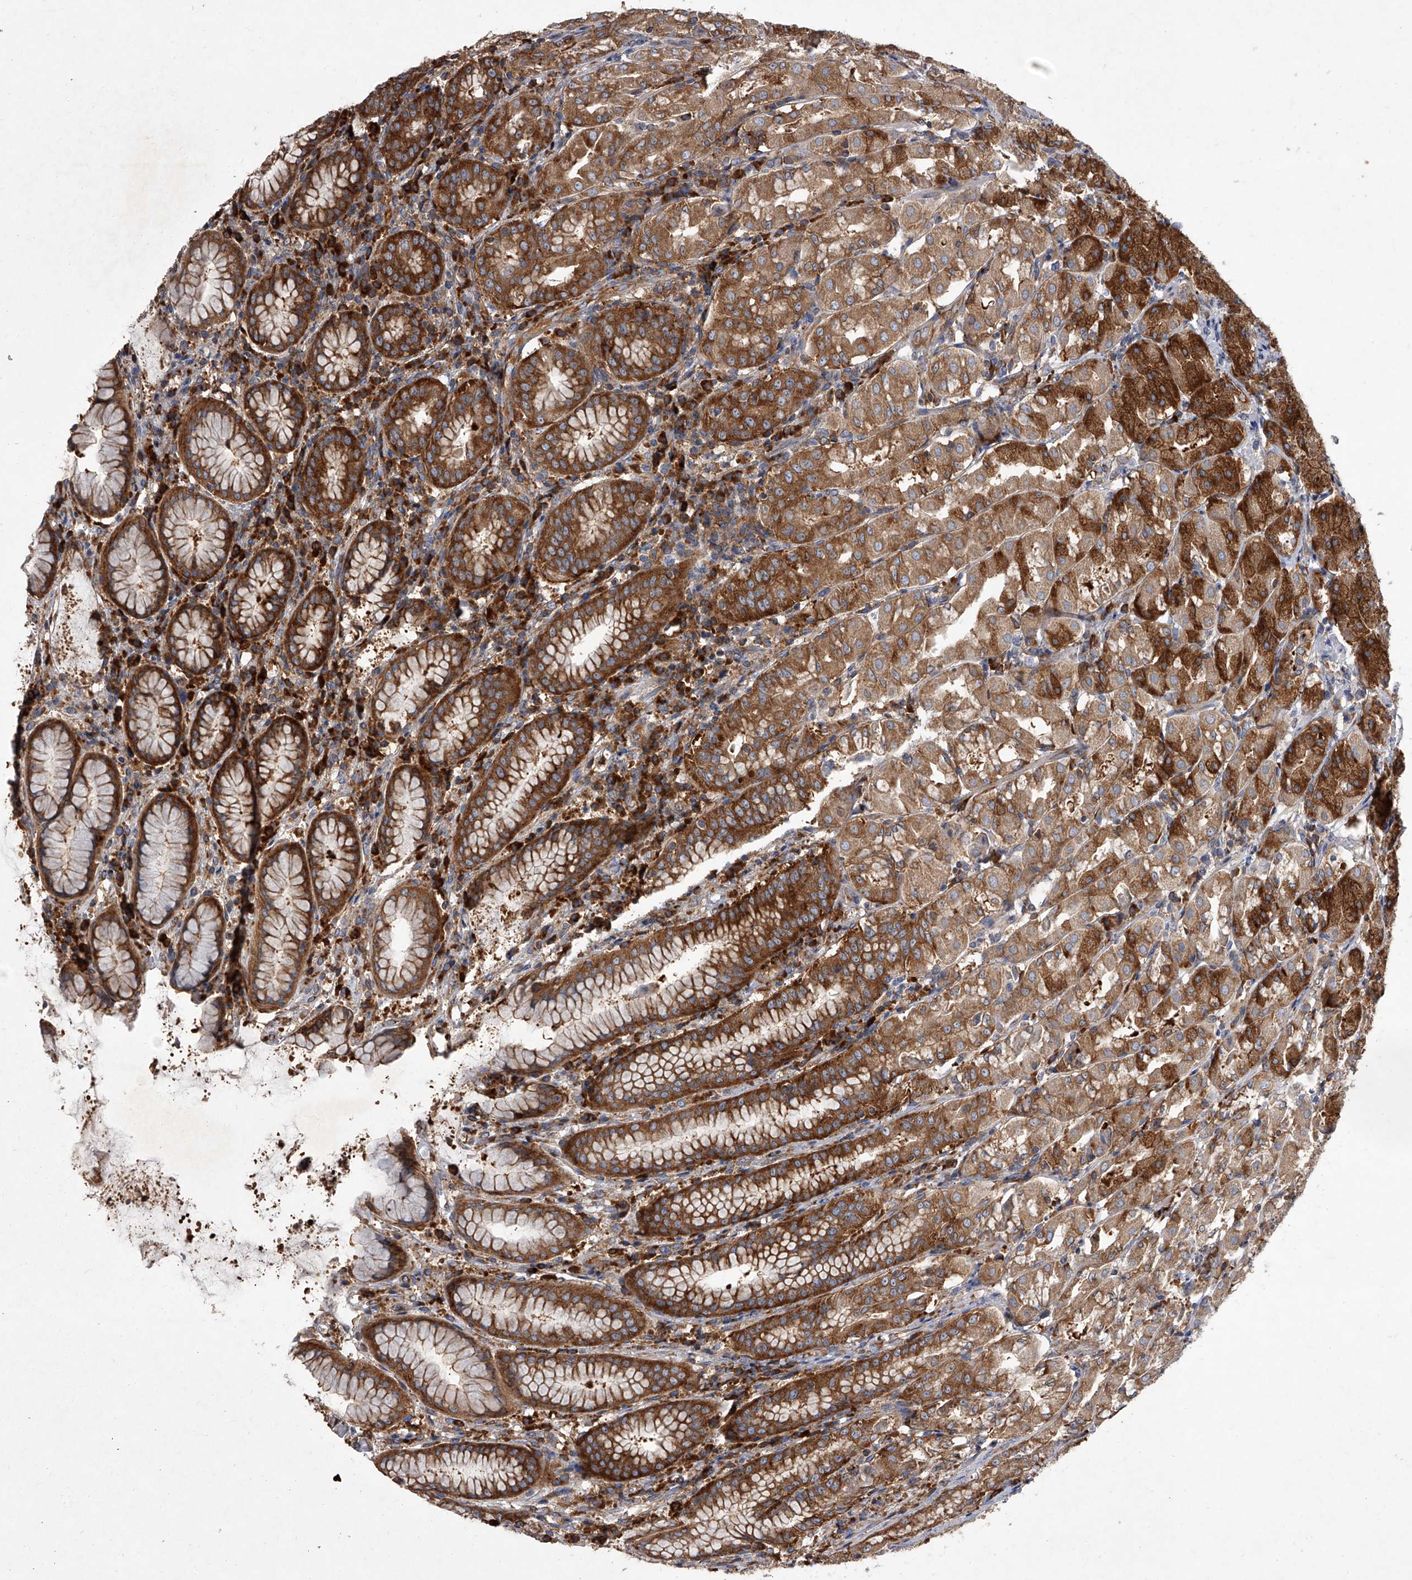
{"staining": {"intensity": "strong", "quantity": ">75%", "location": "cytoplasmic/membranous"}, "tissue": "stomach", "cell_type": "Glandular cells", "image_type": "normal", "snomed": [{"axis": "morphology", "description": "Normal tissue, NOS"}, {"axis": "topography", "description": "Stomach"}, {"axis": "topography", "description": "Stomach, lower"}], "caption": "A micrograph of human stomach stained for a protein shows strong cytoplasmic/membranous brown staining in glandular cells. The protein of interest is stained brown, and the nuclei are stained in blue (DAB IHC with brightfield microscopy, high magnification).", "gene": "EIF2S2", "patient": {"sex": "female", "age": 56}}